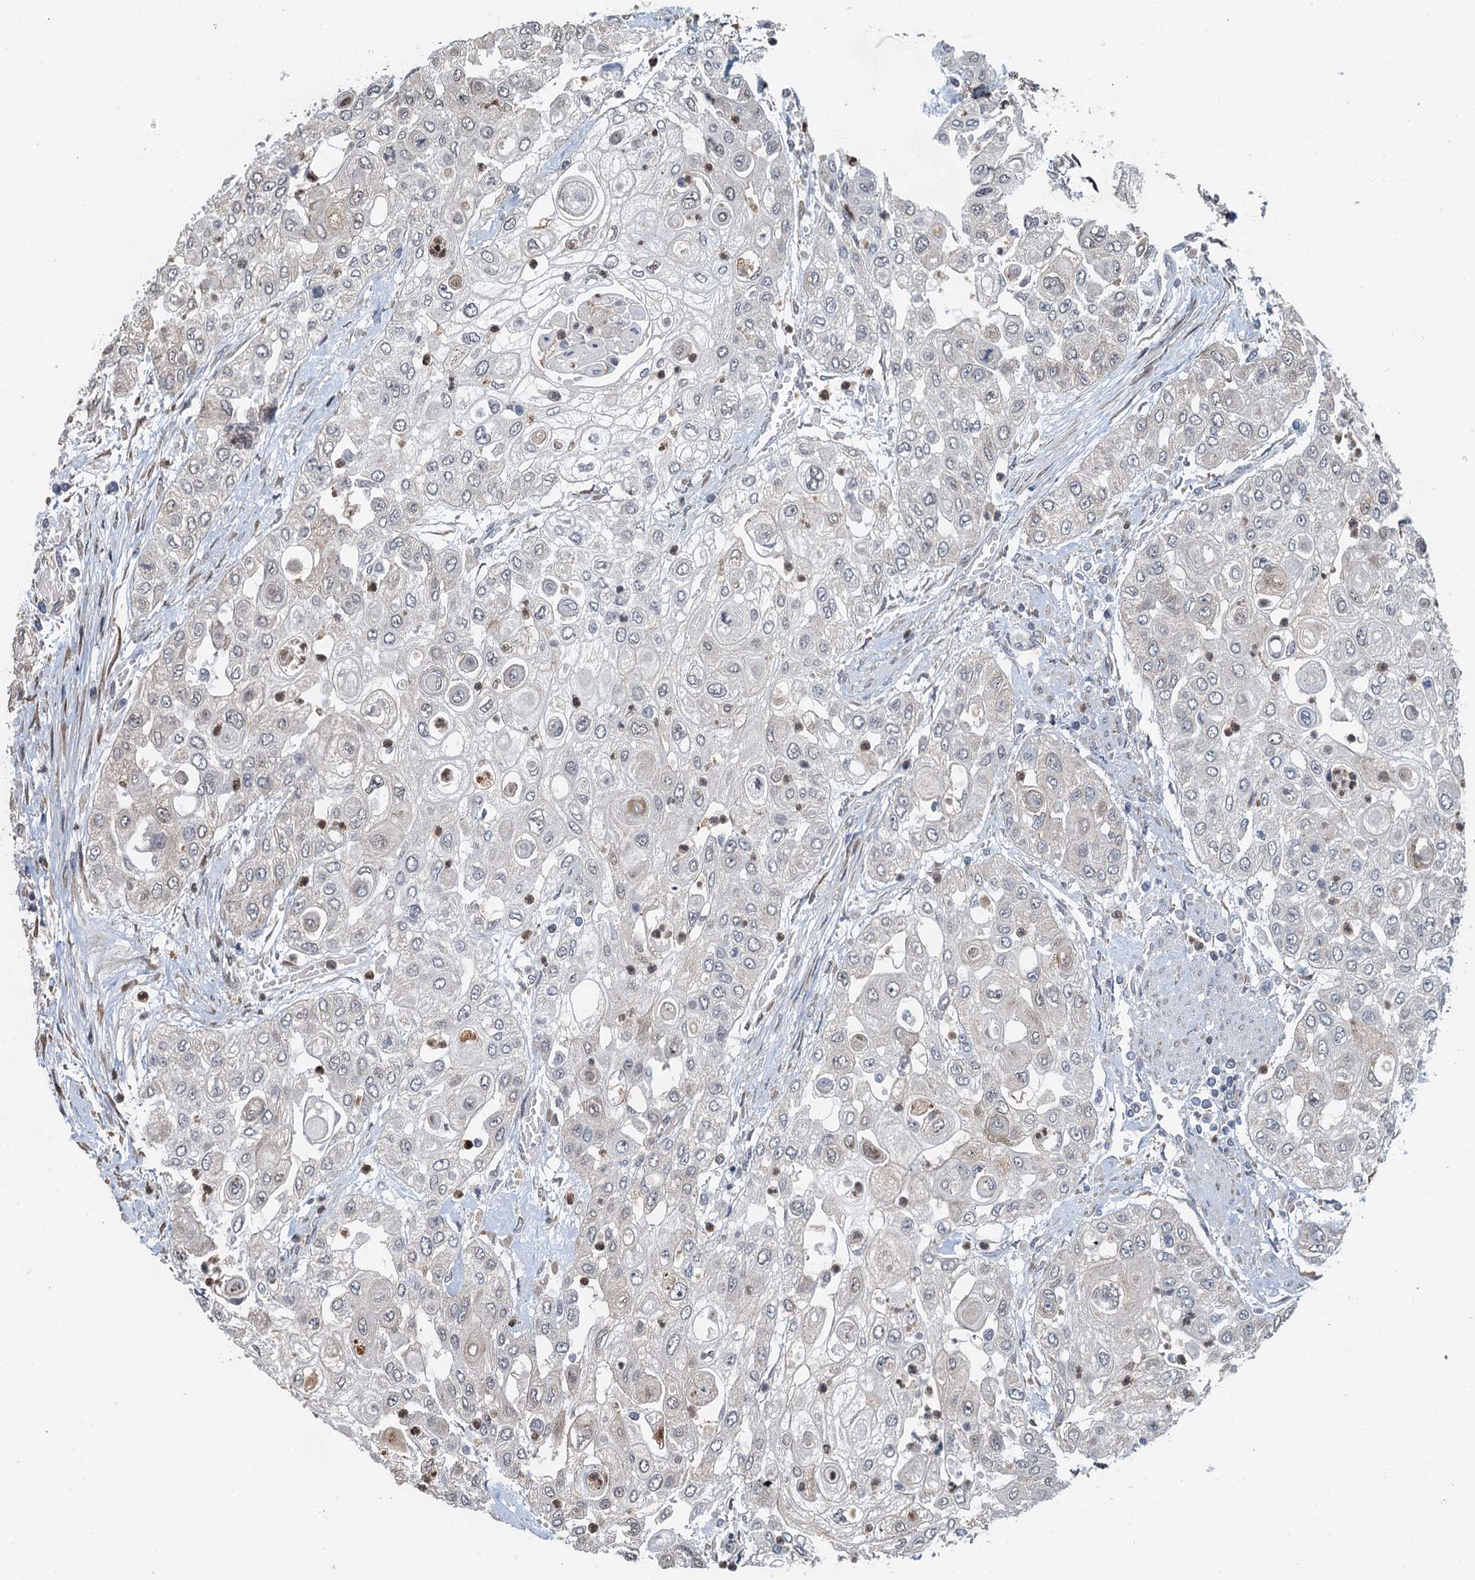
{"staining": {"intensity": "negative", "quantity": "none", "location": "none"}, "tissue": "urothelial cancer", "cell_type": "Tumor cells", "image_type": "cancer", "snomed": [{"axis": "morphology", "description": "Urothelial carcinoma, High grade"}, {"axis": "topography", "description": "Urinary bladder"}], "caption": "High power microscopy photomicrograph of an immunohistochemistry (IHC) image of urothelial carcinoma (high-grade), revealing no significant expression in tumor cells. (DAB immunohistochemistry with hematoxylin counter stain).", "gene": "WHAMM", "patient": {"sex": "female", "age": 79}}